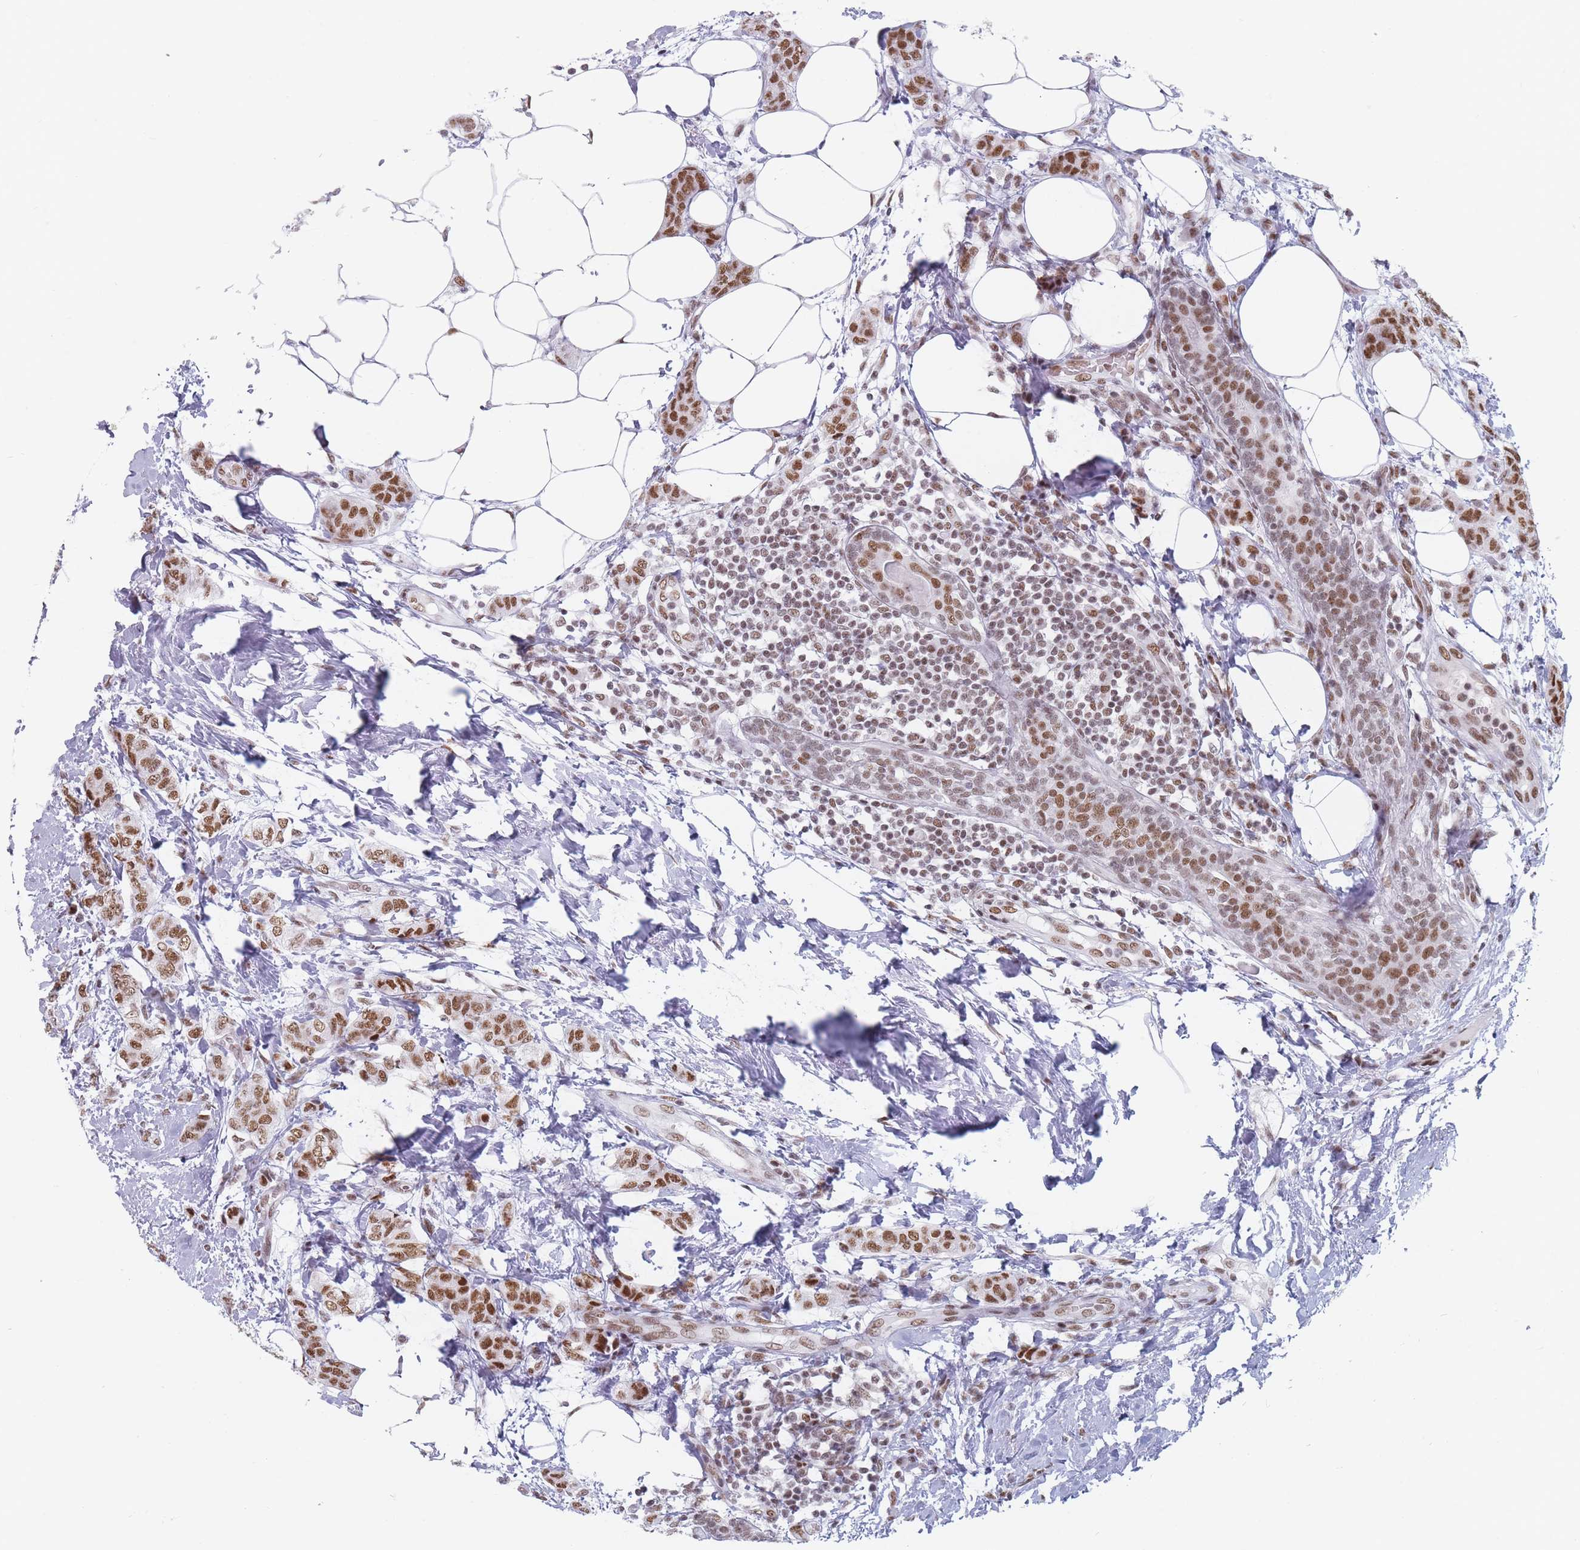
{"staining": {"intensity": "moderate", "quantity": ">75%", "location": "nuclear"}, "tissue": "breast cancer", "cell_type": "Tumor cells", "image_type": "cancer", "snomed": [{"axis": "morphology", "description": "Duct carcinoma"}, {"axis": "topography", "description": "Breast"}], "caption": "Immunohistochemistry histopathology image of breast invasive ductal carcinoma stained for a protein (brown), which reveals medium levels of moderate nuclear positivity in about >75% of tumor cells.", "gene": "SAFB2", "patient": {"sex": "female", "age": 72}}